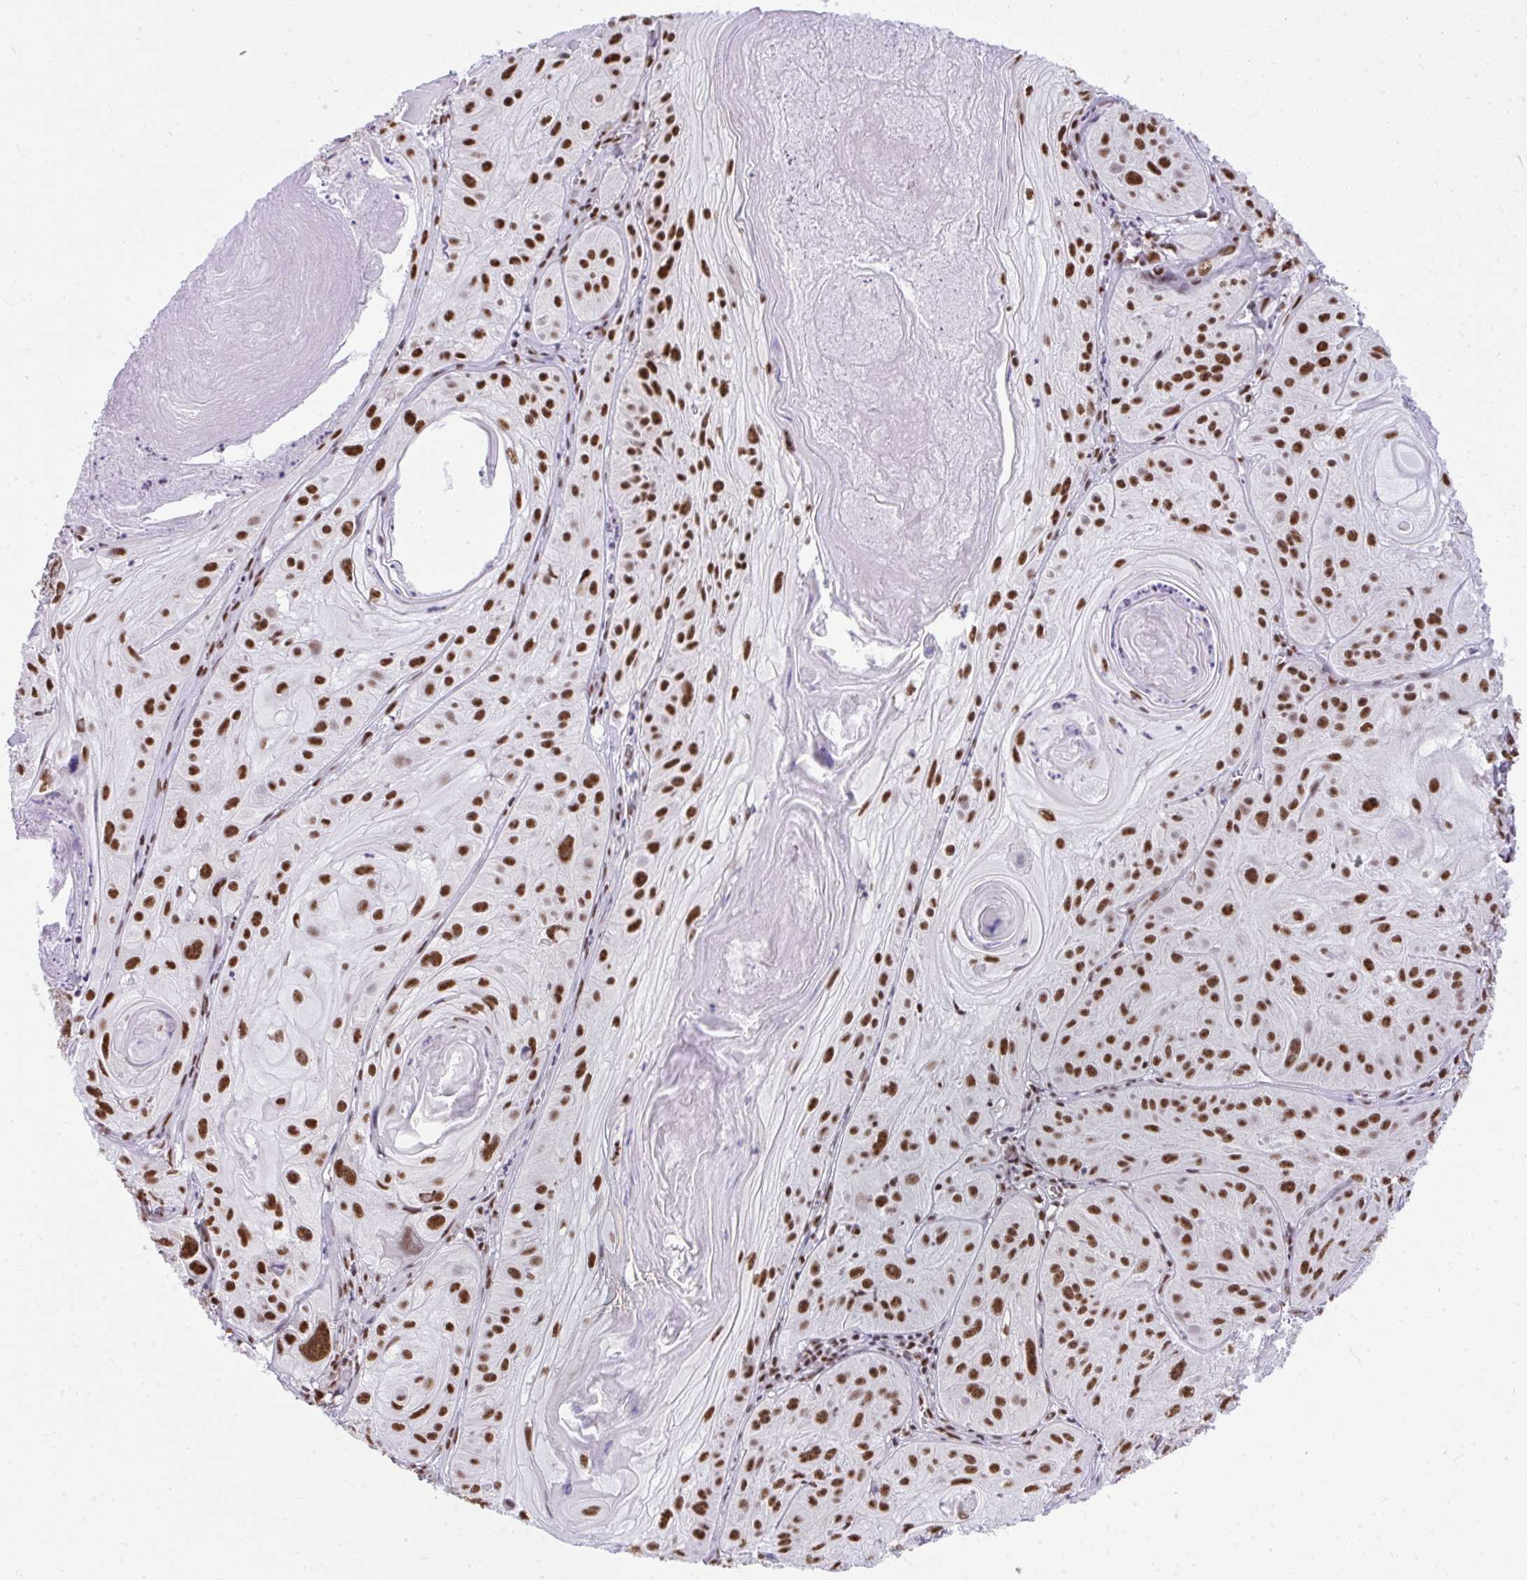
{"staining": {"intensity": "strong", "quantity": ">75%", "location": "nuclear"}, "tissue": "skin cancer", "cell_type": "Tumor cells", "image_type": "cancer", "snomed": [{"axis": "morphology", "description": "Squamous cell carcinoma, NOS"}, {"axis": "topography", "description": "Skin"}], "caption": "A brown stain highlights strong nuclear staining of a protein in human skin squamous cell carcinoma tumor cells.", "gene": "PRPF19", "patient": {"sex": "male", "age": 85}}